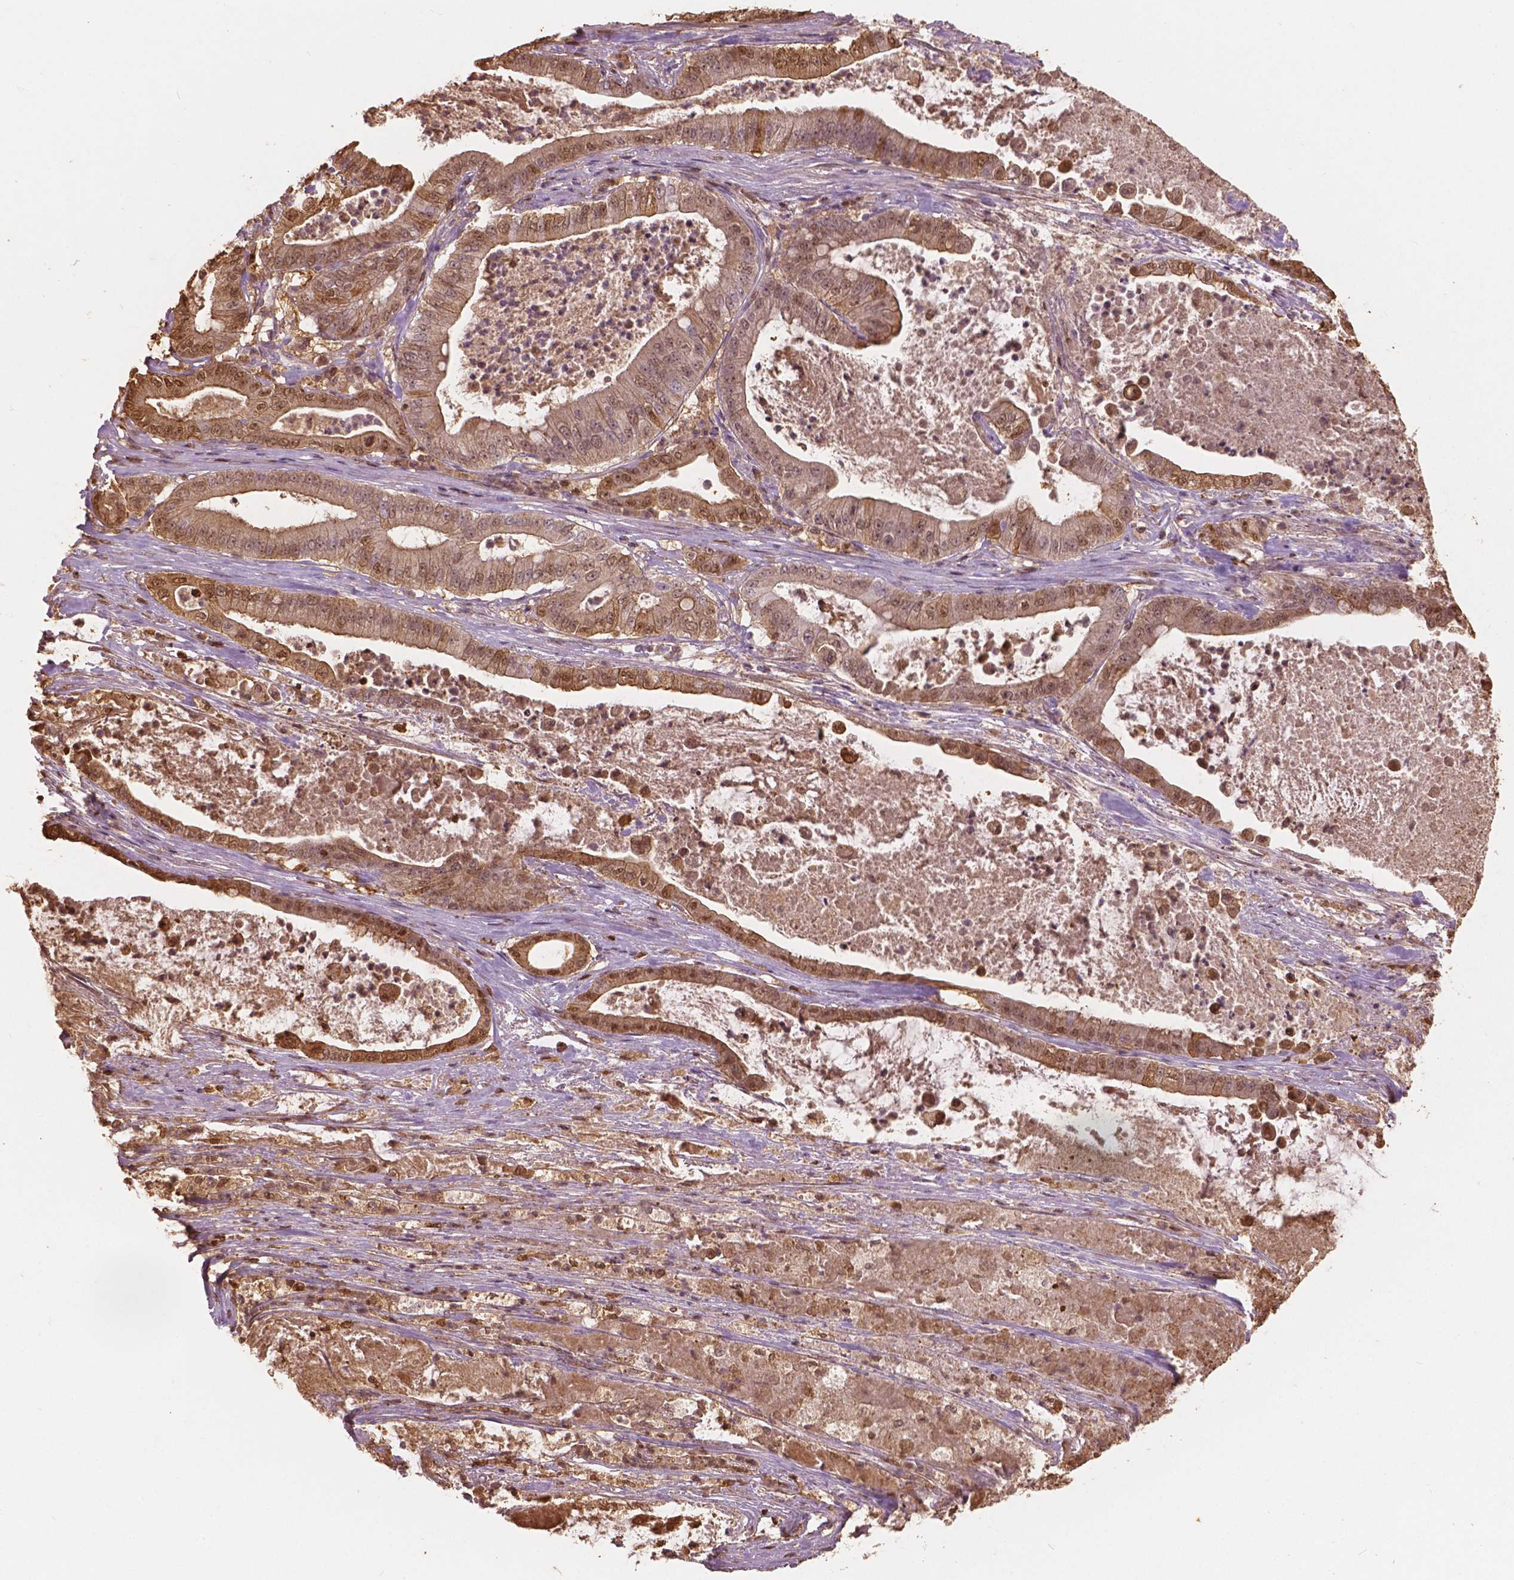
{"staining": {"intensity": "moderate", "quantity": ">75%", "location": "cytoplasmic/membranous,nuclear"}, "tissue": "pancreatic cancer", "cell_type": "Tumor cells", "image_type": "cancer", "snomed": [{"axis": "morphology", "description": "Adenocarcinoma, NOS"}, {"axis": "topography", "description": "Pancreas"}], "caption": "A high-resolution histopathology image shows immunohistochemistry staining of adenocarcinoma (pancreatic), which demonstrates moderate cytoplasmic/membranous and nuclear positivity in approximately >75% of tumor cells. Using DAB (brown) and hematoxylin (blue) stains, captured at high magnification using brightfield microscopy.", "gene": "S100A4", "patient": {"sex": "male", "age": 71}}